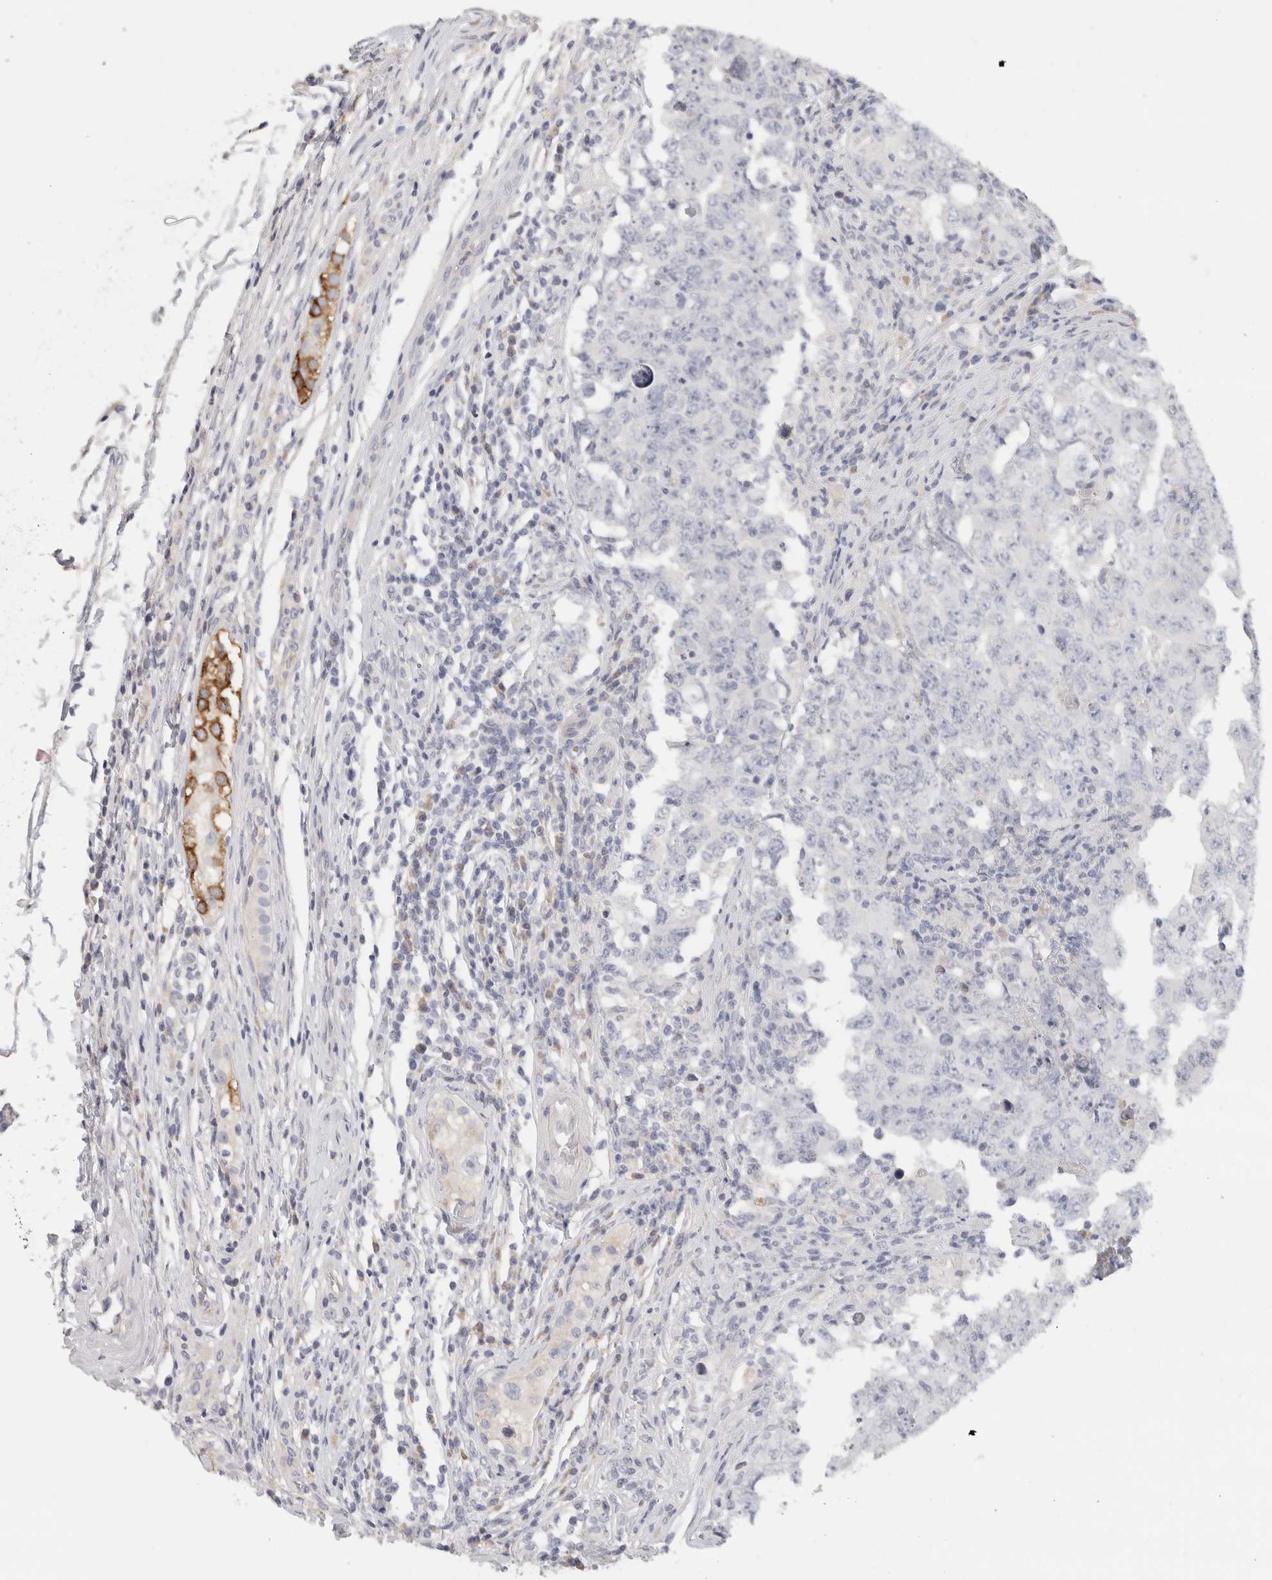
{"staining": {"intensity": "negative", "quantity": "none", "location": "none"}, "tissue": "testis cancer", "cell_type": "Tumor cells", "image_type": "cancer", "snomed": [{"axis": "morphology", "description": "Carcinoma, Embryonal, NOS"}, {"axis": "topography", "description": "Testis"}], "caption": "This histopathology image is of testis cancer (embryonal carcinoma) stained with IHC to label a protein in brown with the nuclei are counter-stained blue. There is no expression in tumor cells.", "gene": "STK31", "patient": {"sex": "male", "age": 26}}